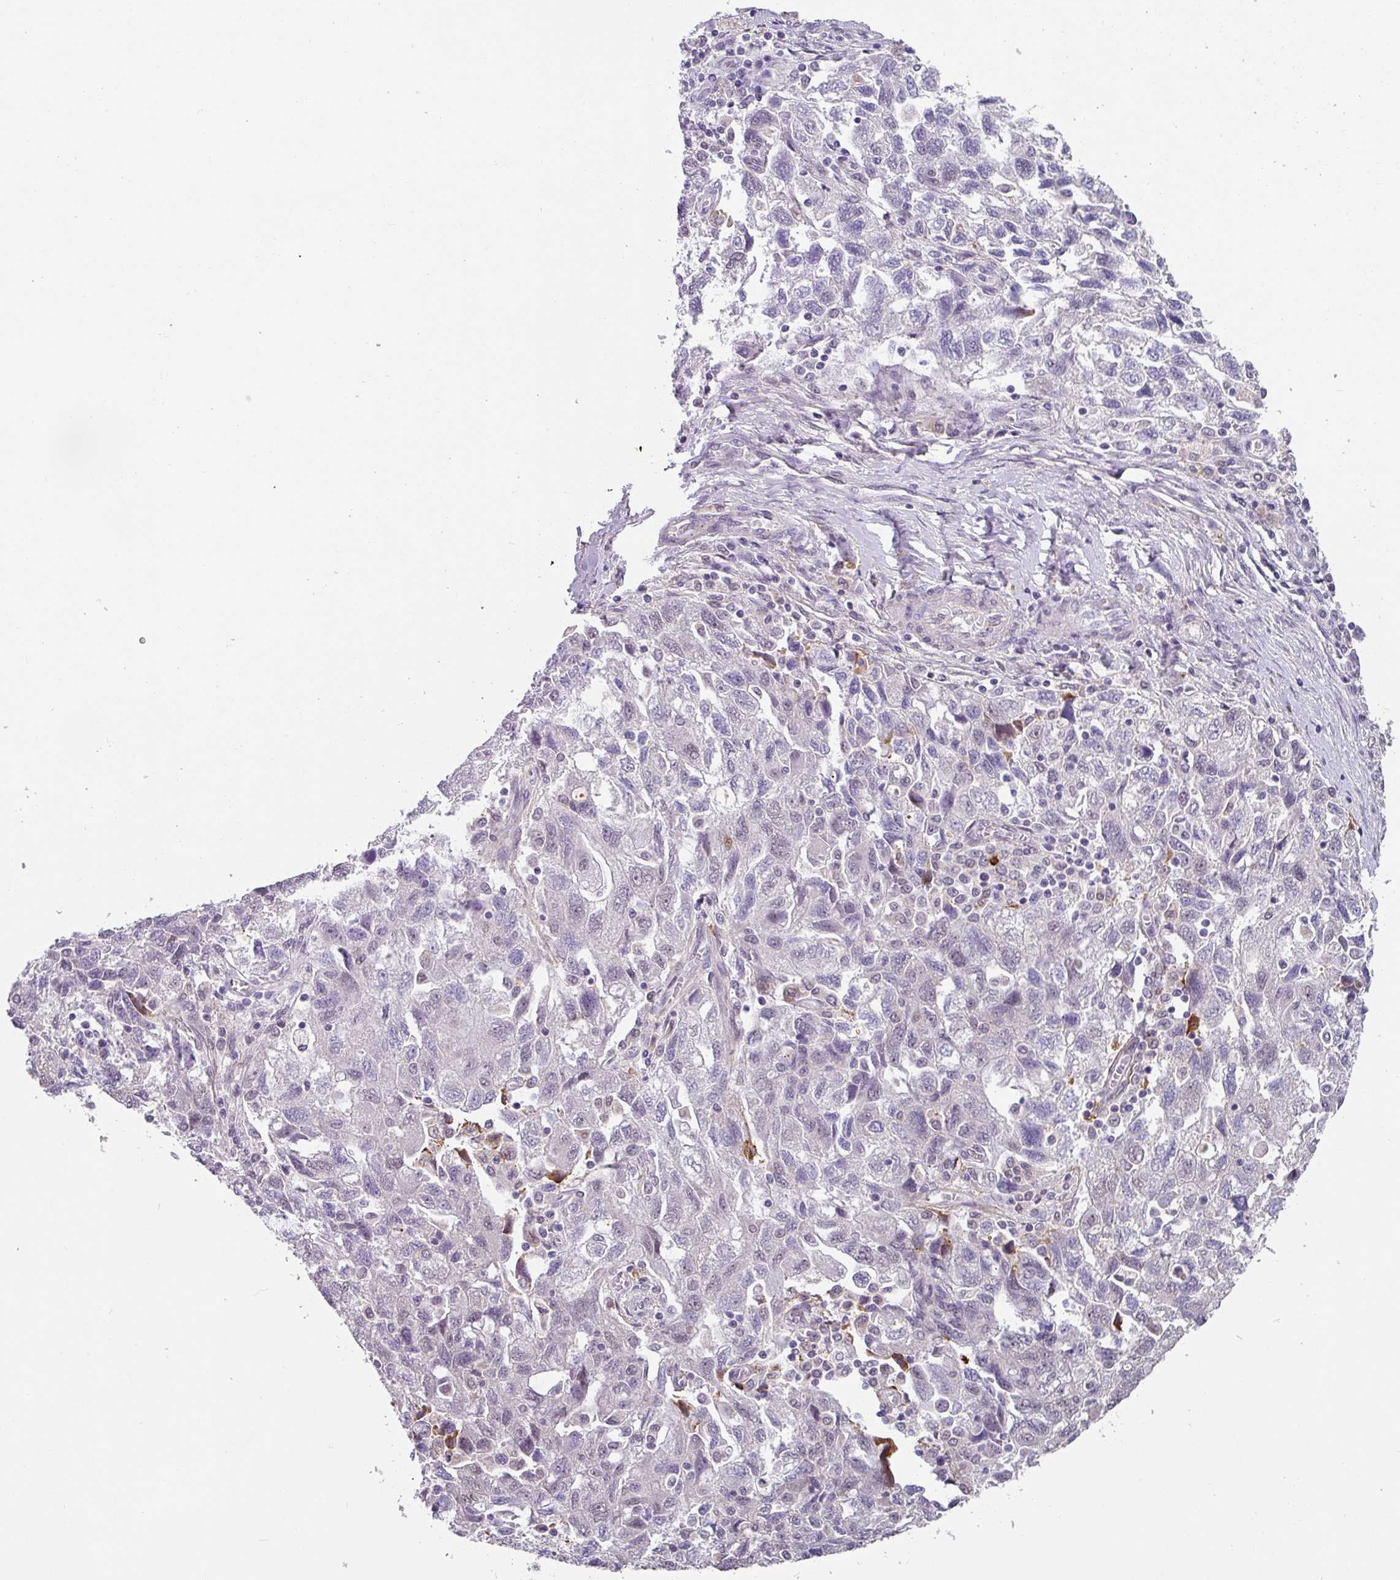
{"staining": {"intensity": "negative", "quantity": "none", "location": "none"}, "tissue": "ovarian cancer", "cell_type": "Tumor cells", "image_type": "cancer", "snomed": [{"axis": "morphology", "description": "Carcinoma, NOS"}, {"axis": "morphology", "description": "Cystadenocarcinoma, serous, NOS"}, {"axis": "topography", "description": "Ovary"}], "caption": "This is a image of immunohistochemistry (IHC) staining of ovarian serous cystadenocarcinoma, which shows no expression in tumor cells.", "gene": "C1QB", "patient": {"sex": "female", "age": 69}}